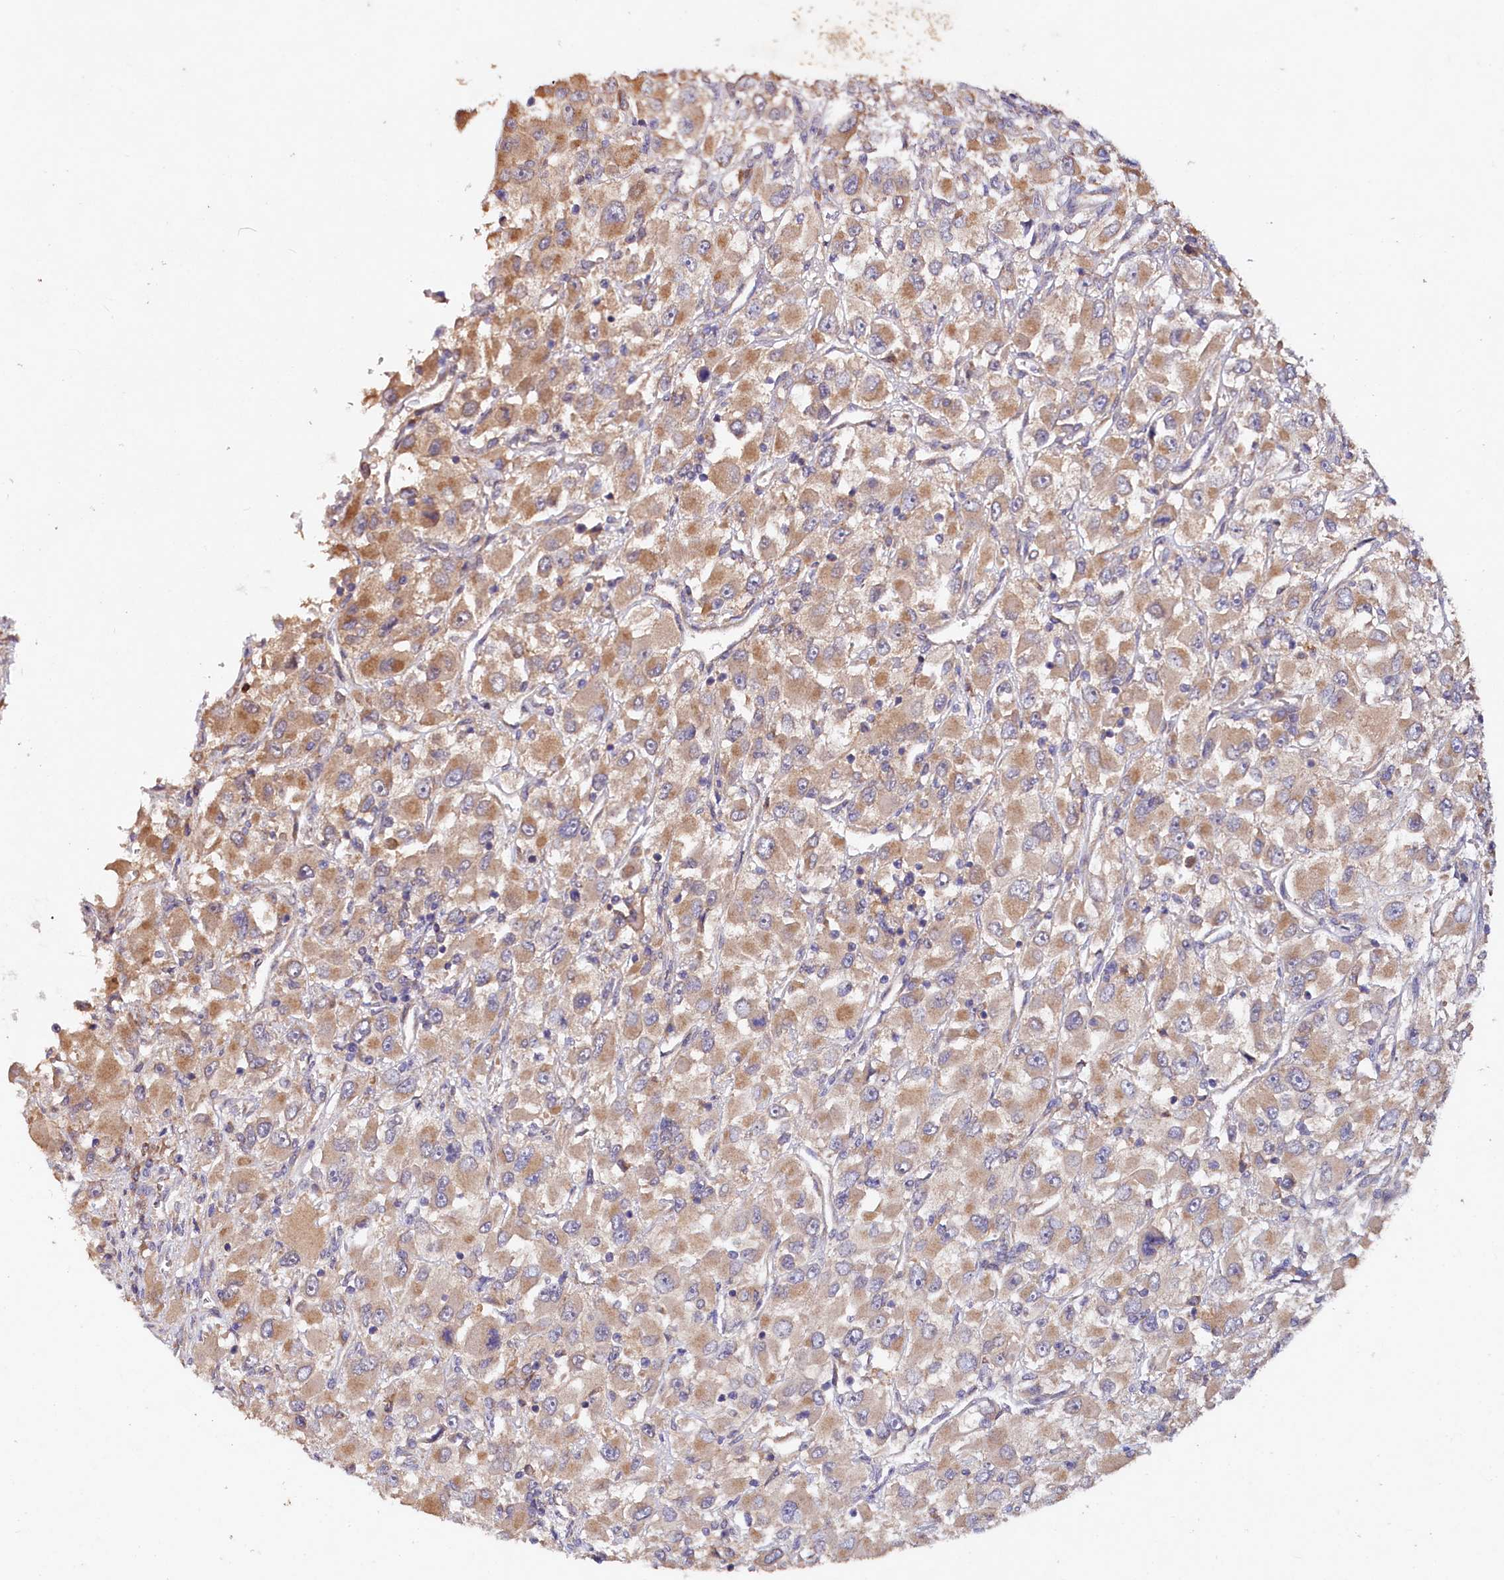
{"staining": {"intensity": "moderate", "quantity": "25%-75%", "location": "cytoplasmic/membranous"}, "tissue": "renal cancer", "cell_type": "Tumor cells", "image_type": "cancer", "snomed": [{"axis": "morphology", "description": "Adenocarcinoma, NOS"}, {"axis": "topography", "description": "Kidney"}], "caption": "Renal cancer tissue reveals moderate cytoplasmic/membranous positivity in about 25%-75% of tumor cells The staining is performed using DAB (3,3'-diaminobenzidine) brown chromogen to label protein expression. The nuclei are counter-stained blue using hematoxylin.", "gene": "ETFBKMT", "patient": {"sex": "female", "age": 52}}